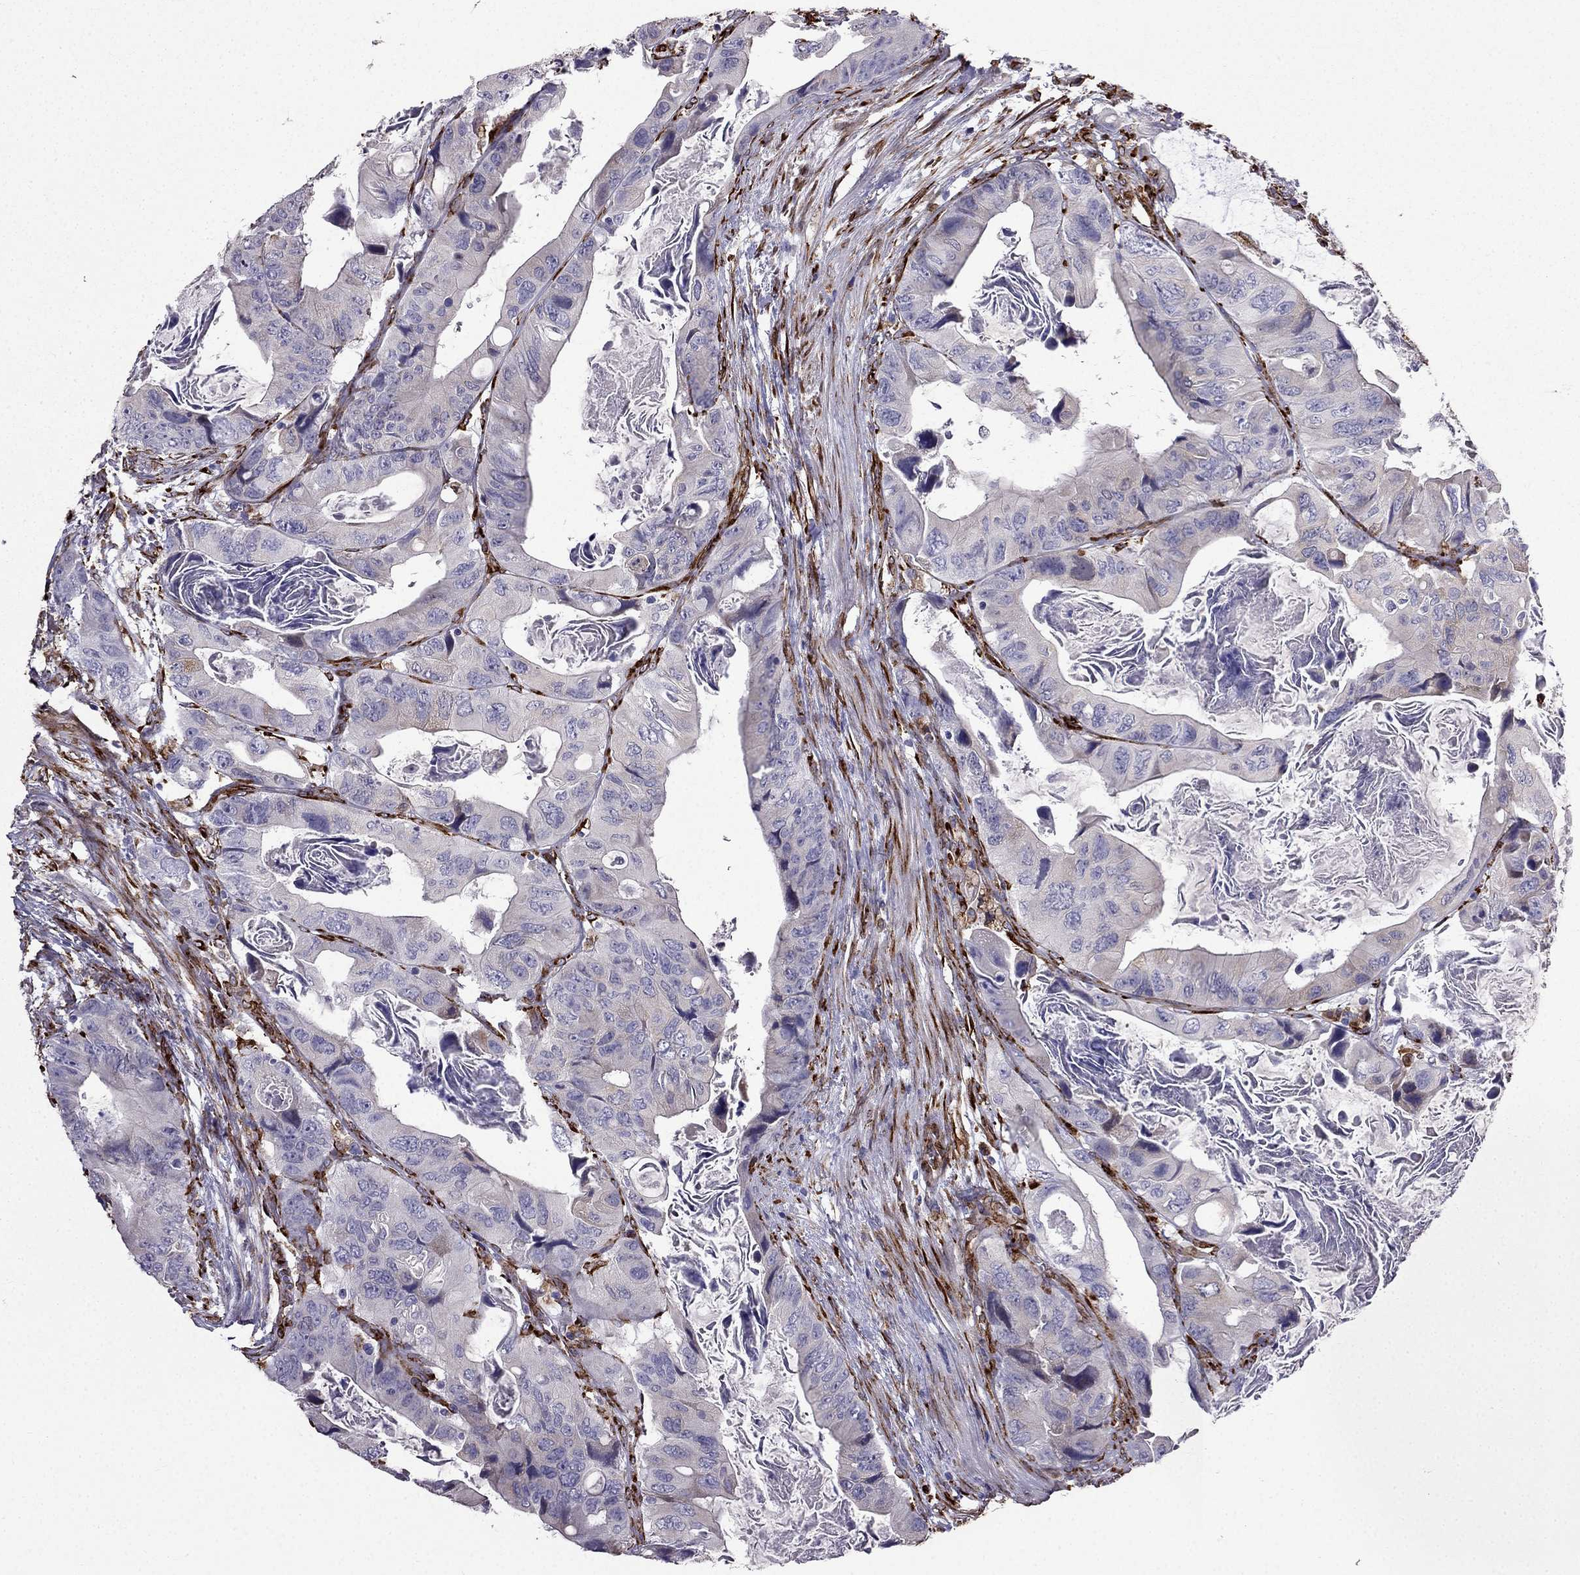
{"staining": {"intensity": "weak", "quantity": "<25%", "location": "cytoplasmic/membranous"}, "tissue": "colorectal cancer", "cell_type": "Tumor cells", "image_type": "cancer", "snomed": [{"axis": "morphology", "description": "Adenocarcinoma, NOS"}, {"axis": "topography", "description": "Rectum"}], "caption": "A high-resolution image shows IHC staining of colorectal cancer, which exhibits no significant positivity in tumor cells.", "gene": "IKBIP", "patient": {"sex": "male", "age": 64}}